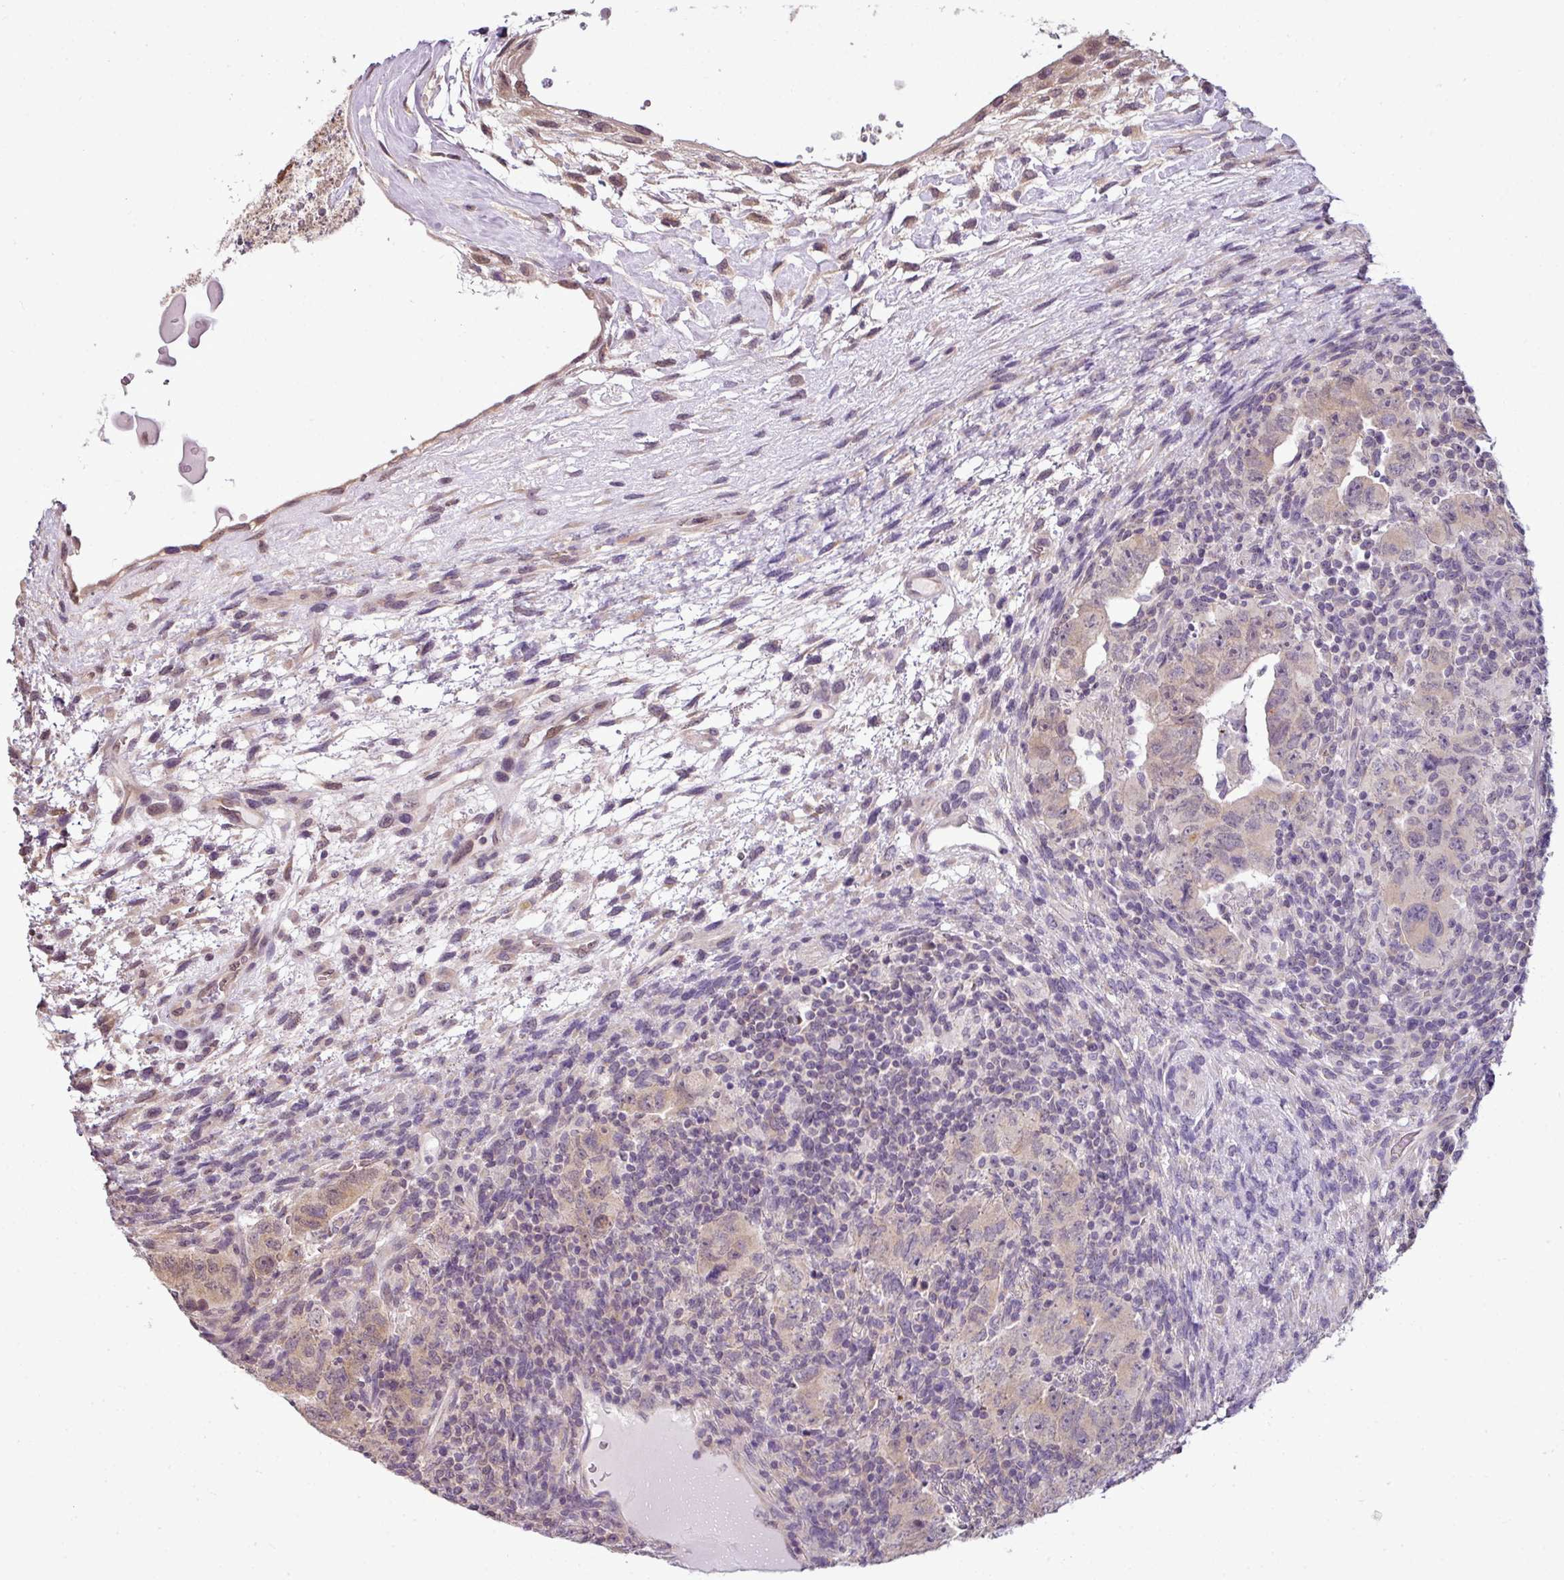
{"staining": {"intensity": "weak", "quantity": "25%-75%", "location": "cytoplasmic/membranous"}, "tissue": "testis cancer", "cell_type": "Tumor cells", "image_type": "cancer", "snomed": [{"axis": "morphology", "description": "Carcinoma, Embryonal, NOS"}, {"axis": "topography", "description": "Testis"}], "caption": "Protein staining displays weak cytoplasmic/membranous staining in approximately 25%-75% of tumor cells in embryonal carcinoma (testis).", "gene": "DERPC", "patient": {"sex": "male", "age": 24}}